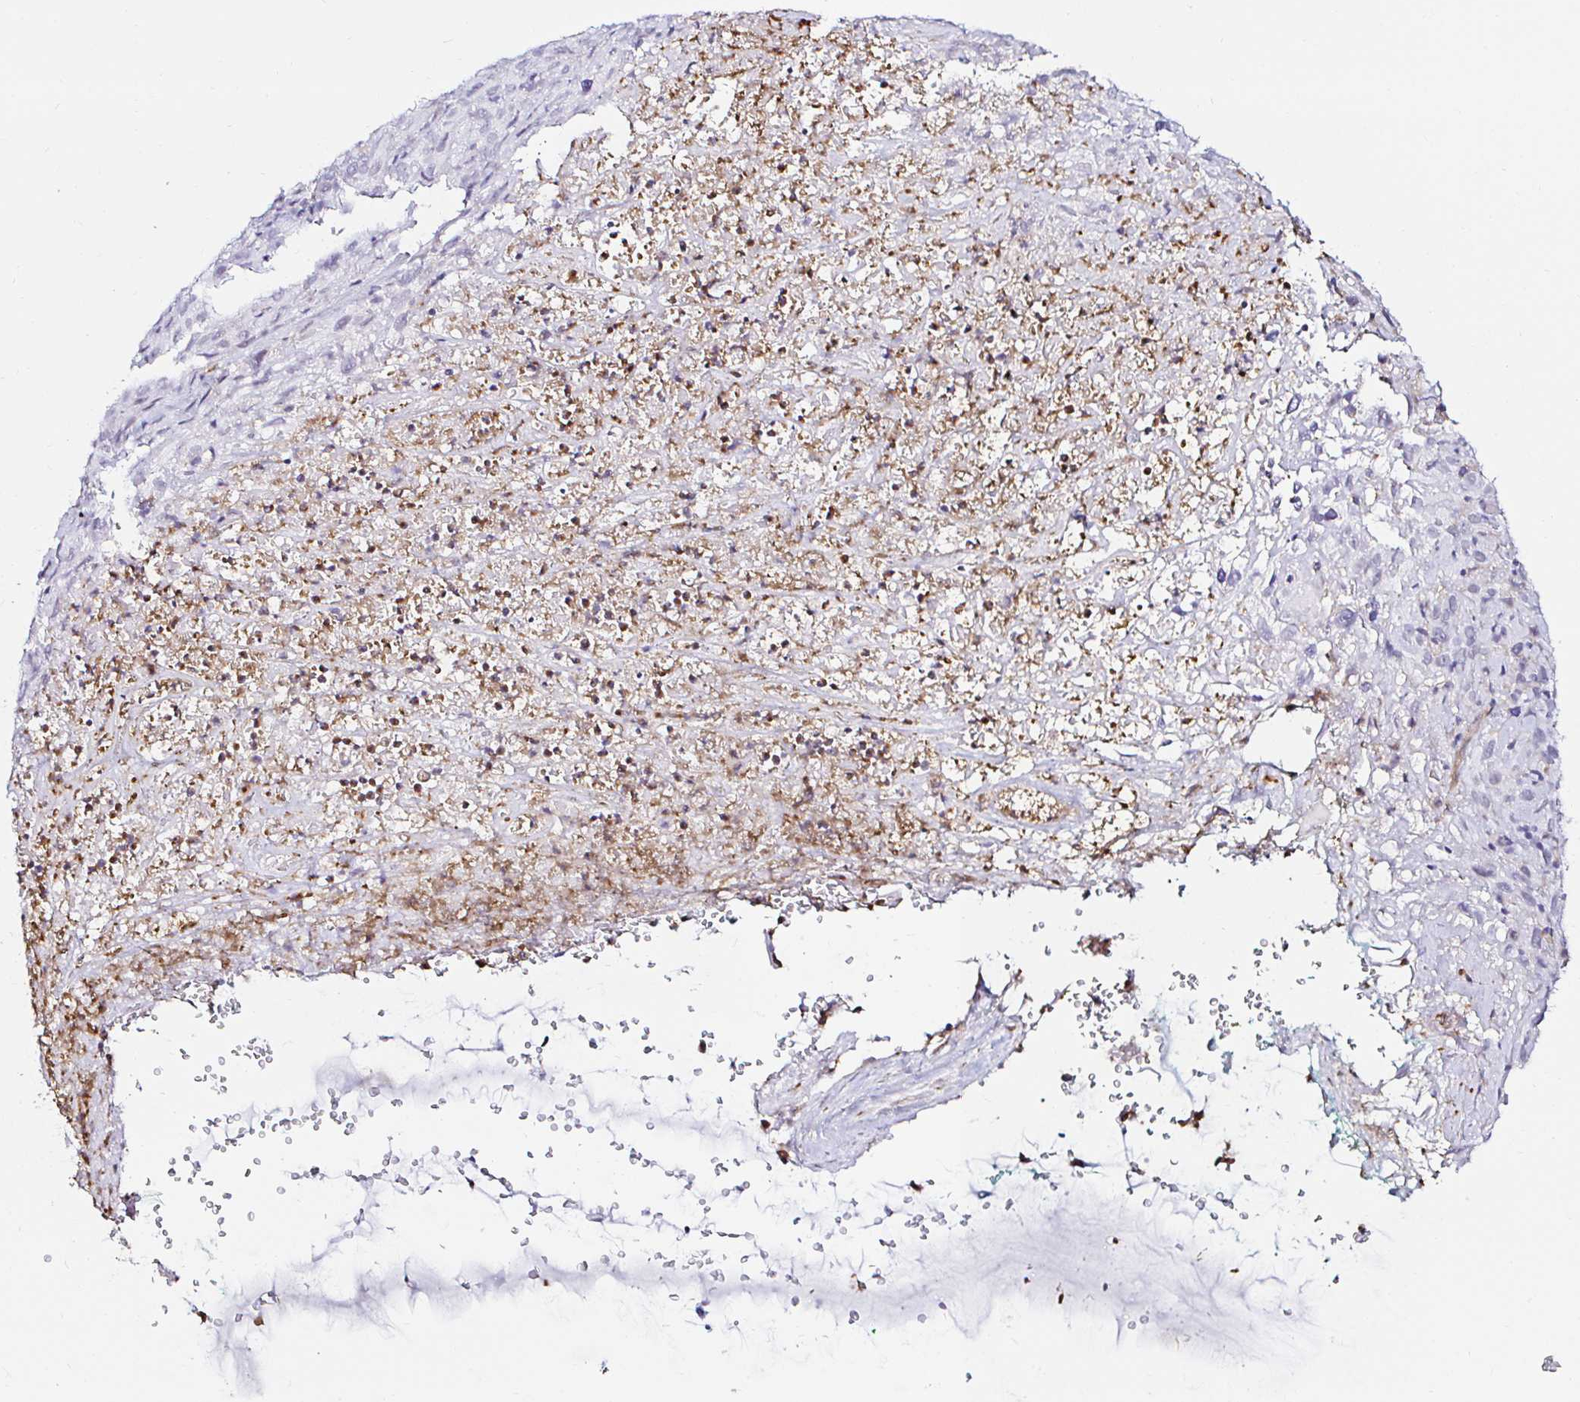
{"staining": {"intensity": "negative", "quantity": "none", "location": "none"}, "tissue": "cervical cancer", "cell_type": "Tumor cells", "image_type": "cancer", "snomed": [{"axis": "morphology", "description": "Squamous cell carcinoma, NOS"}, {"axis": "topography", "description": "Cervix"}], "caption": "Micrograph shows no protein staining in tumor cells of squamous cell carcinoma (cervical) tissue.", "gene": "CYBB", "patient": {"sex": "female", "age": 51}}